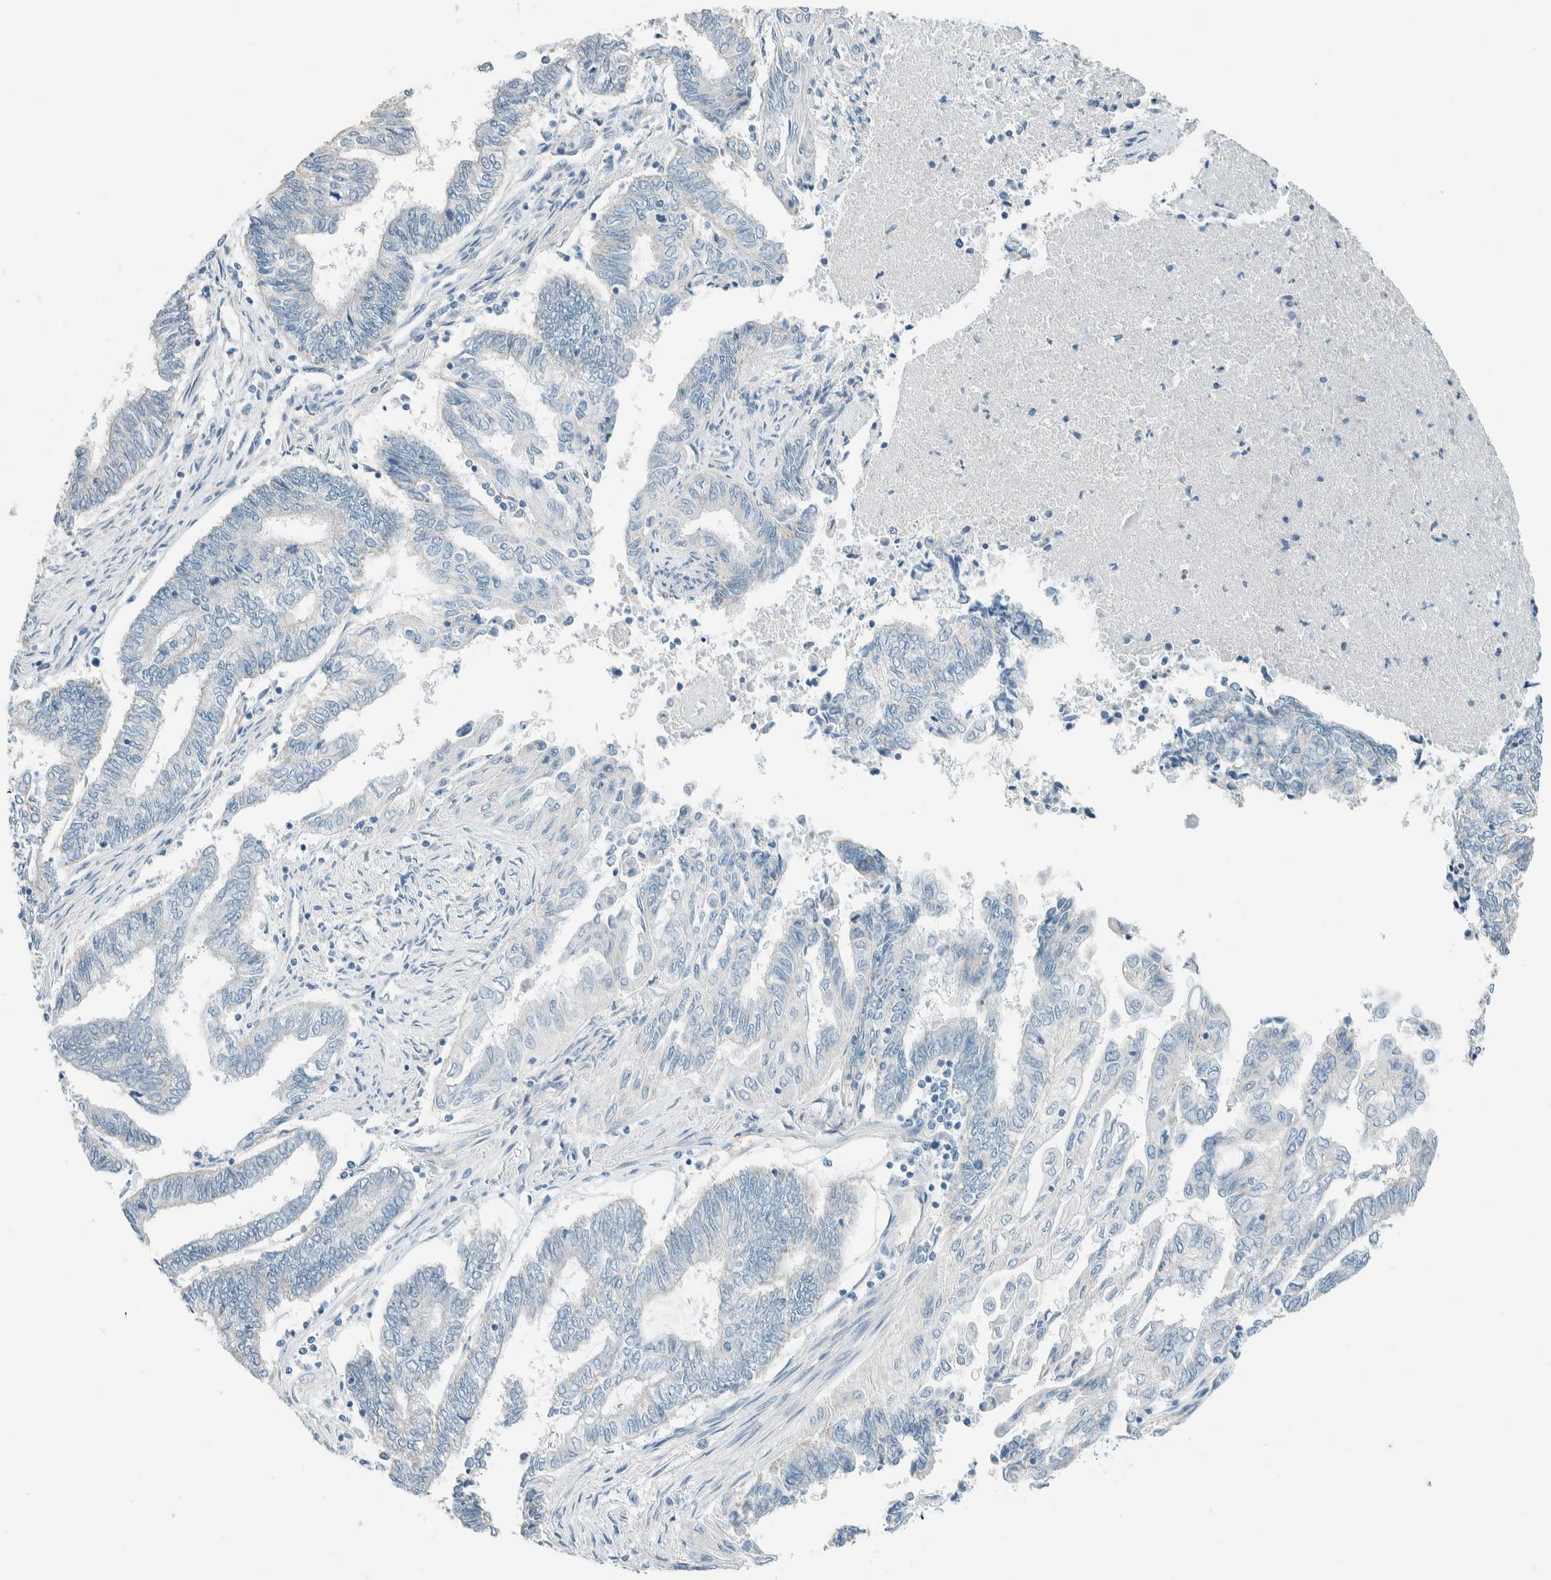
{"staining": {"intensity": "negative", "quantity": "none", "location": "none"}, "tissue": "endometrial cancer", "cell_type": "Tumor cells", "image_type": "cancer", "snomed": [{"axis": "morphology", "description": "Adenocarcinoma, NOS"}, {"axis": "topography", "description": "Uterus"}, {"axis": "topography", "description": "Endometrium"}], "caption": "Tumor cells are negative for brown protein staining in adenocarcinoma (endometrial).", "gene": "SLFN12", "patient": {"sex": "female", "age": 70}}